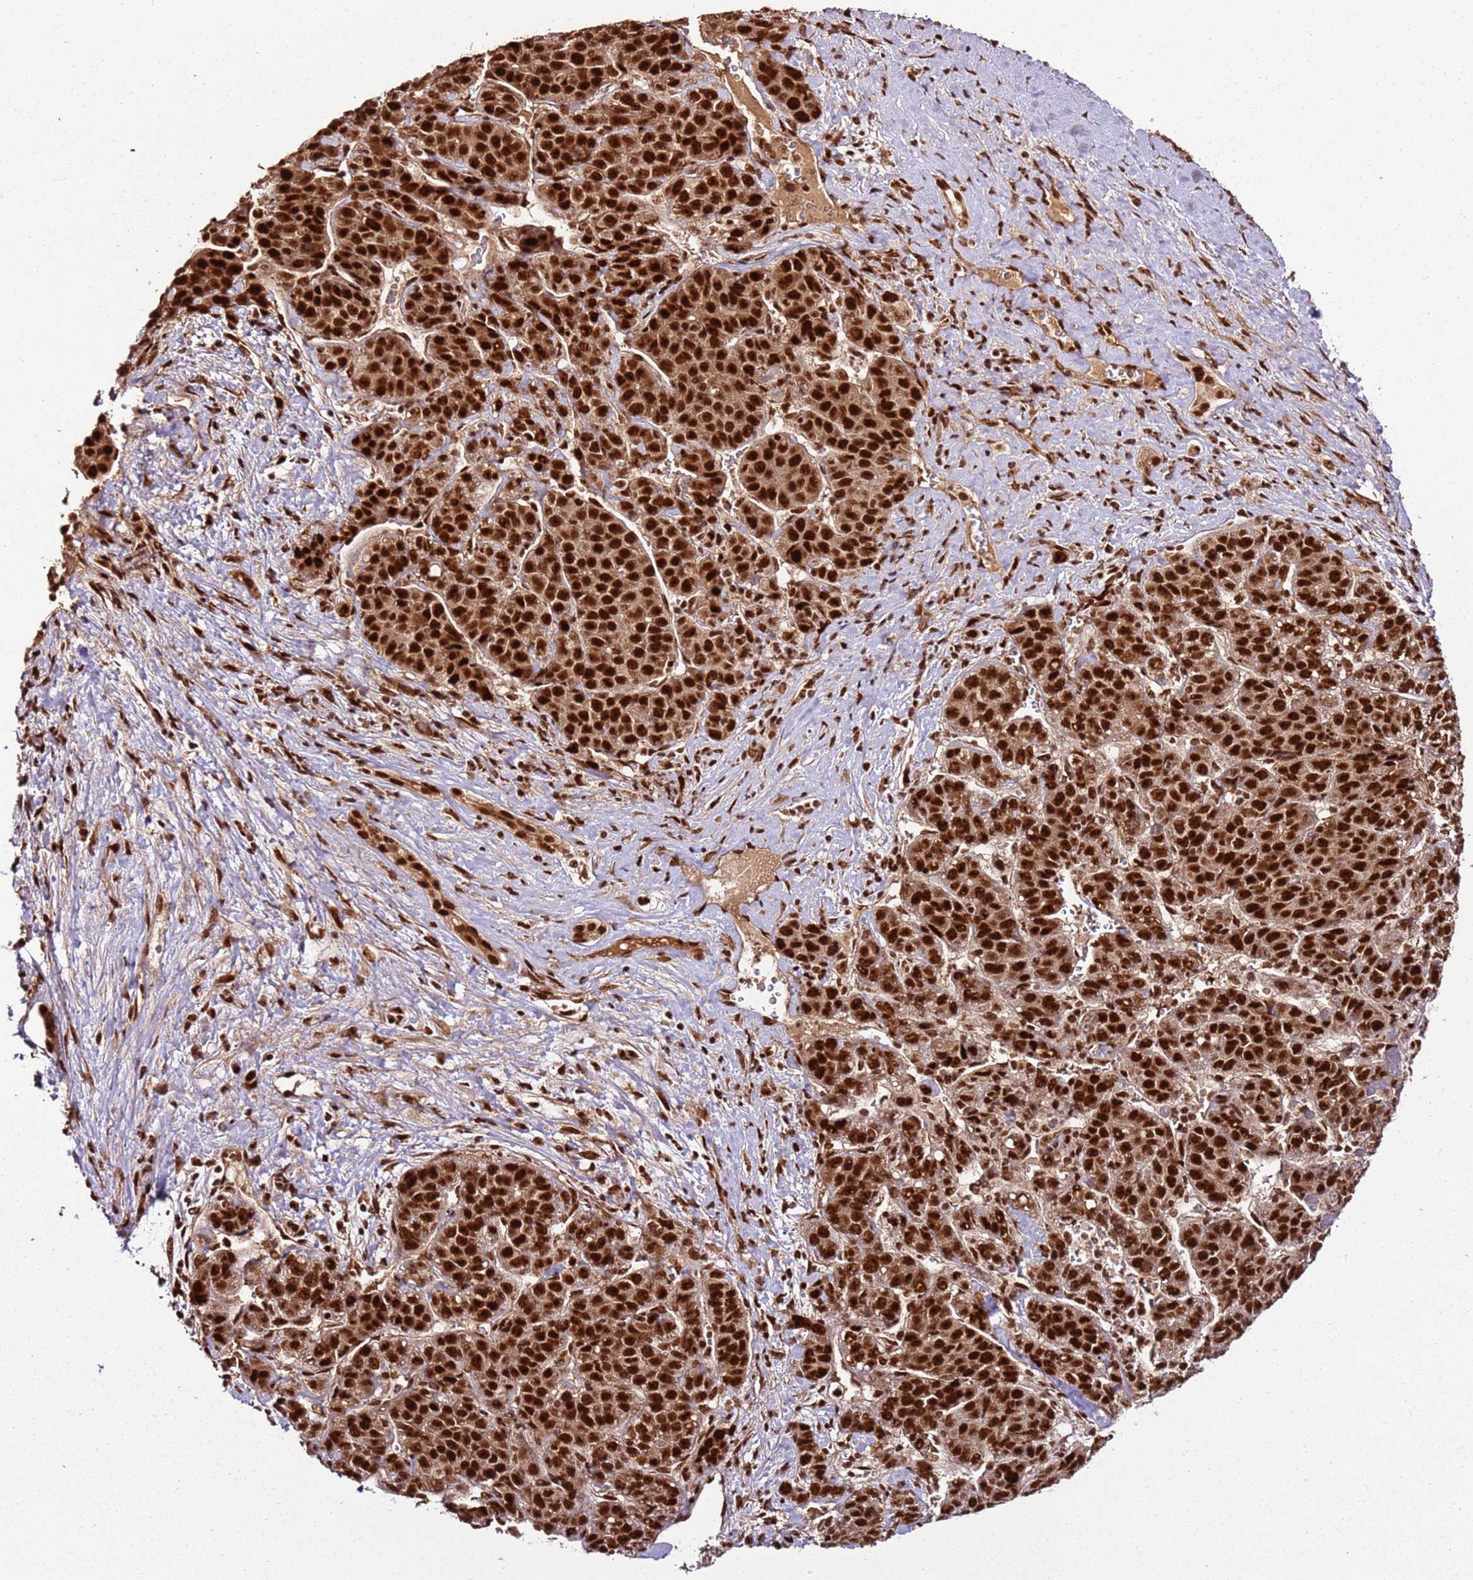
{"staining": {"intensity": "strong", "quantity": ">75%", "location": "nuclear"}, "tissue": "liver cancer", "cell_type": "Tumor cells", "image_type": "cancer", "snomed": [{"axis": "morphology", "description": "Carcinoma, Hepatocellular, NOS"}, {"axis": "topography", "description": "Liver"}], "caption": "The histopathology image displays staining of hepatocellular carcinoma (liver), revealing strong nuclear protein positivity (brown color) within tumor cells.", "gene": "XRN2", "patient": {"sex": "female", "age": 53}}